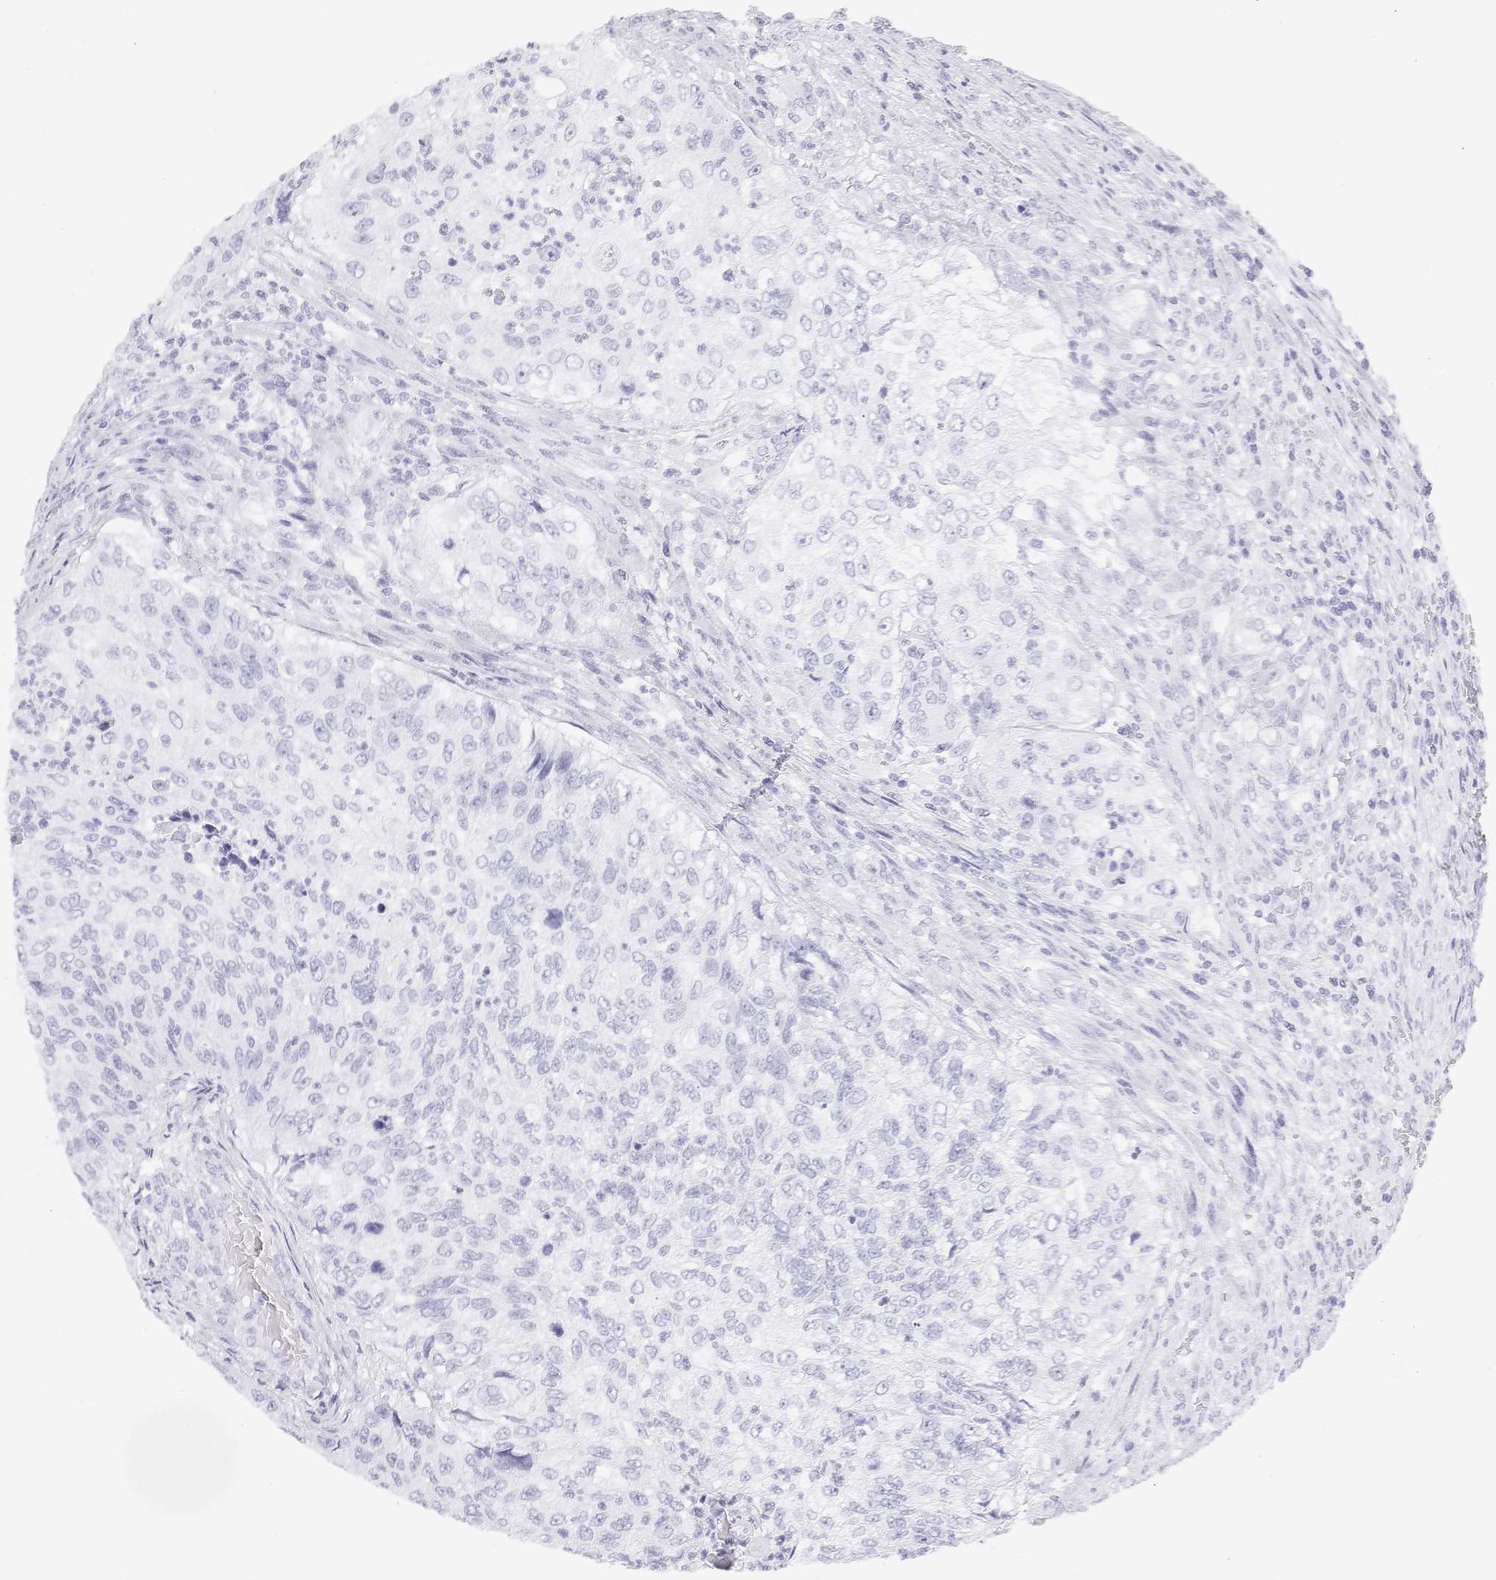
{"staining": {"intensity": "negative", "quantity": "none", "location": "none"}, "tissue": "urothelial cancer", "cell_type": "Tumor cells", "image_type": "cancer", "snomed": [{"axis": "morphology", "description": "Urothelial carcinoma, High grade"}, {"axis": "topography", "description": "Urinary bladder"}], "caption": "DAB immunohistochemical staining of high-grade urothelial carcinoma reveals no significant expression in tumor cells.", "gene": "MISP", "patient": {"sex": "female", "age": 60}}